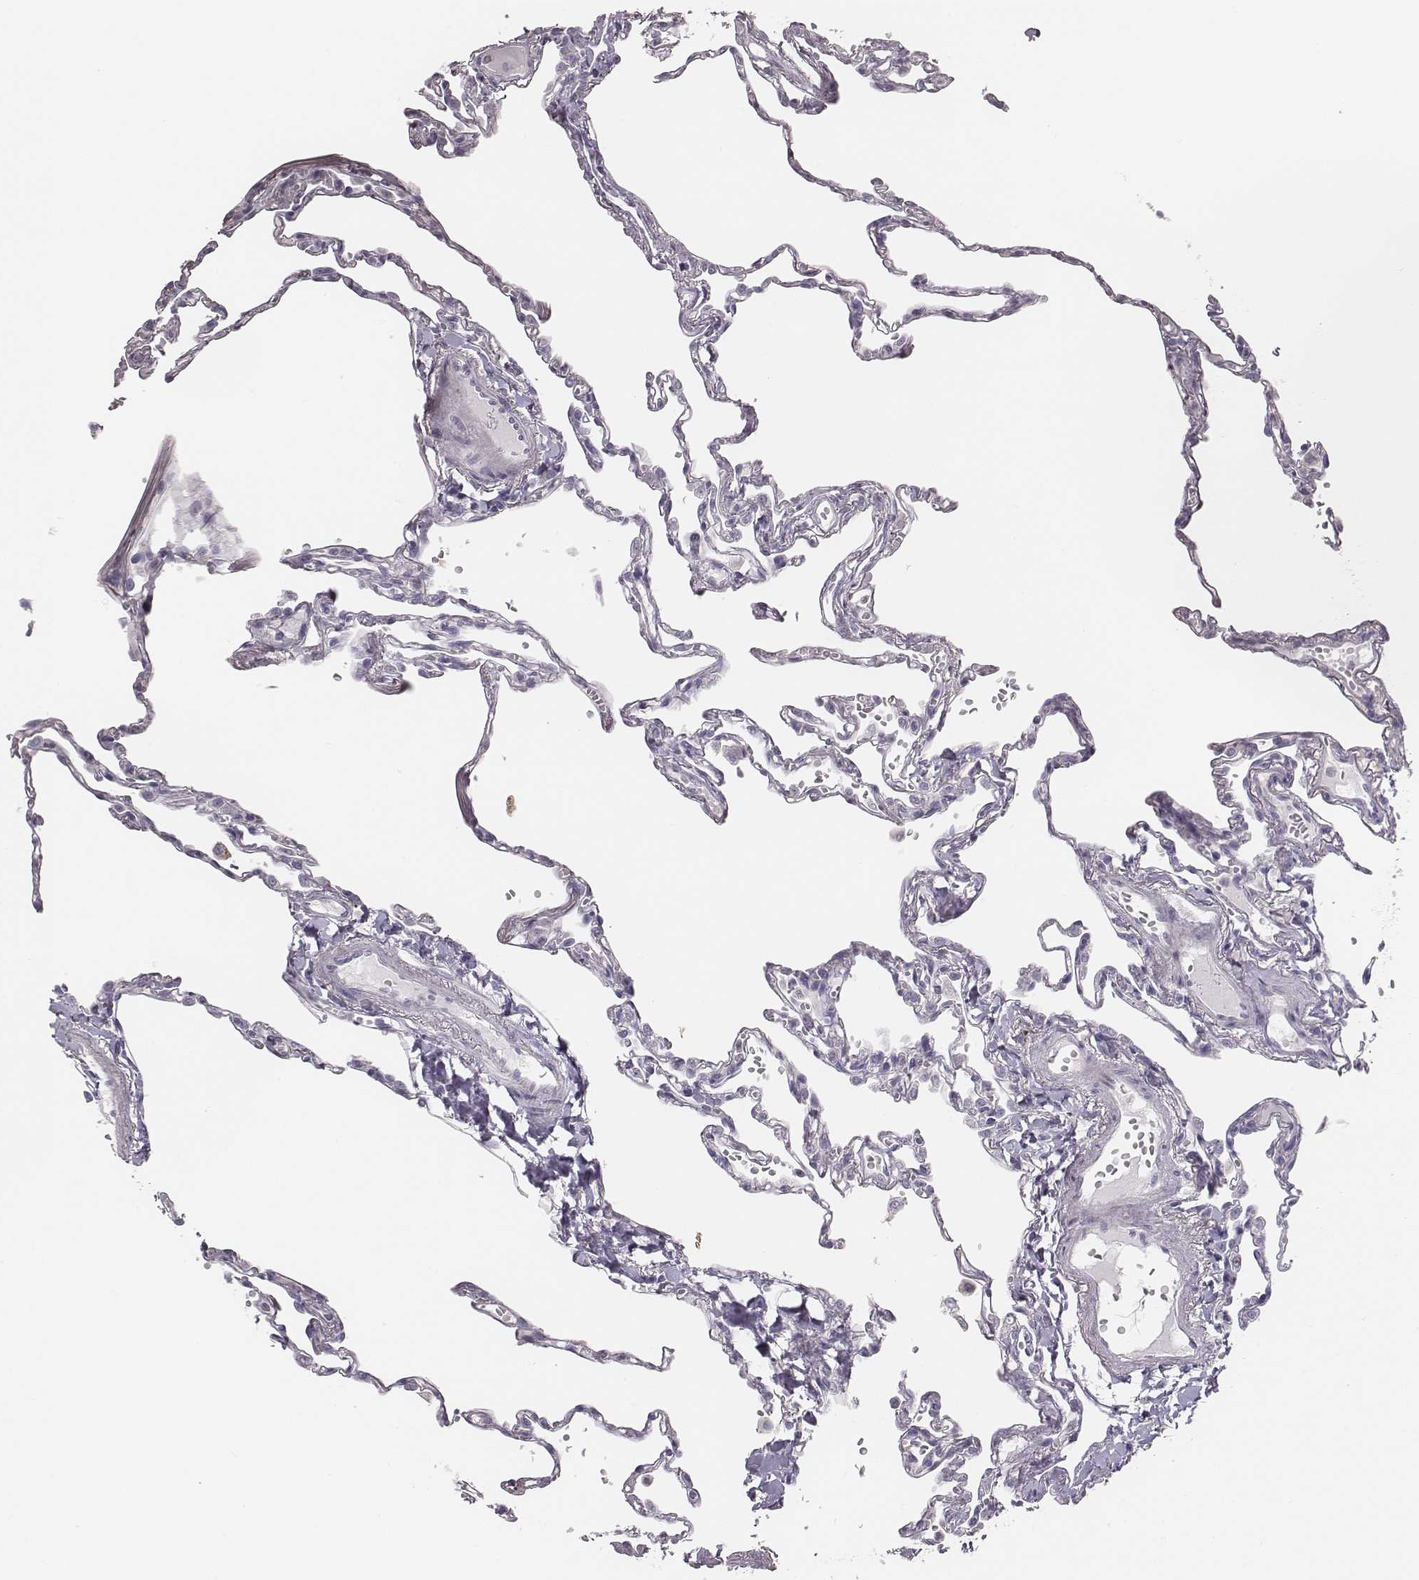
{"staining": {"intensity": "negative", "quantity": "none", "location": "none"}, "tissue": "lung", "cell_type": "Alveolar cells", "image_type": "normal", "snomed": [{"axis": "morphology", "description": "Normal tissue, NOS"}, {"axis": "topography", "description": "Lung"}], "caption": "Immunohistochemistry (IHC) image of benign lung stained for a protein (brown), which demonstrates no staining in alveolar cells.", "gene": "PBK", "patient": {"sex": "male", "age": 78}}